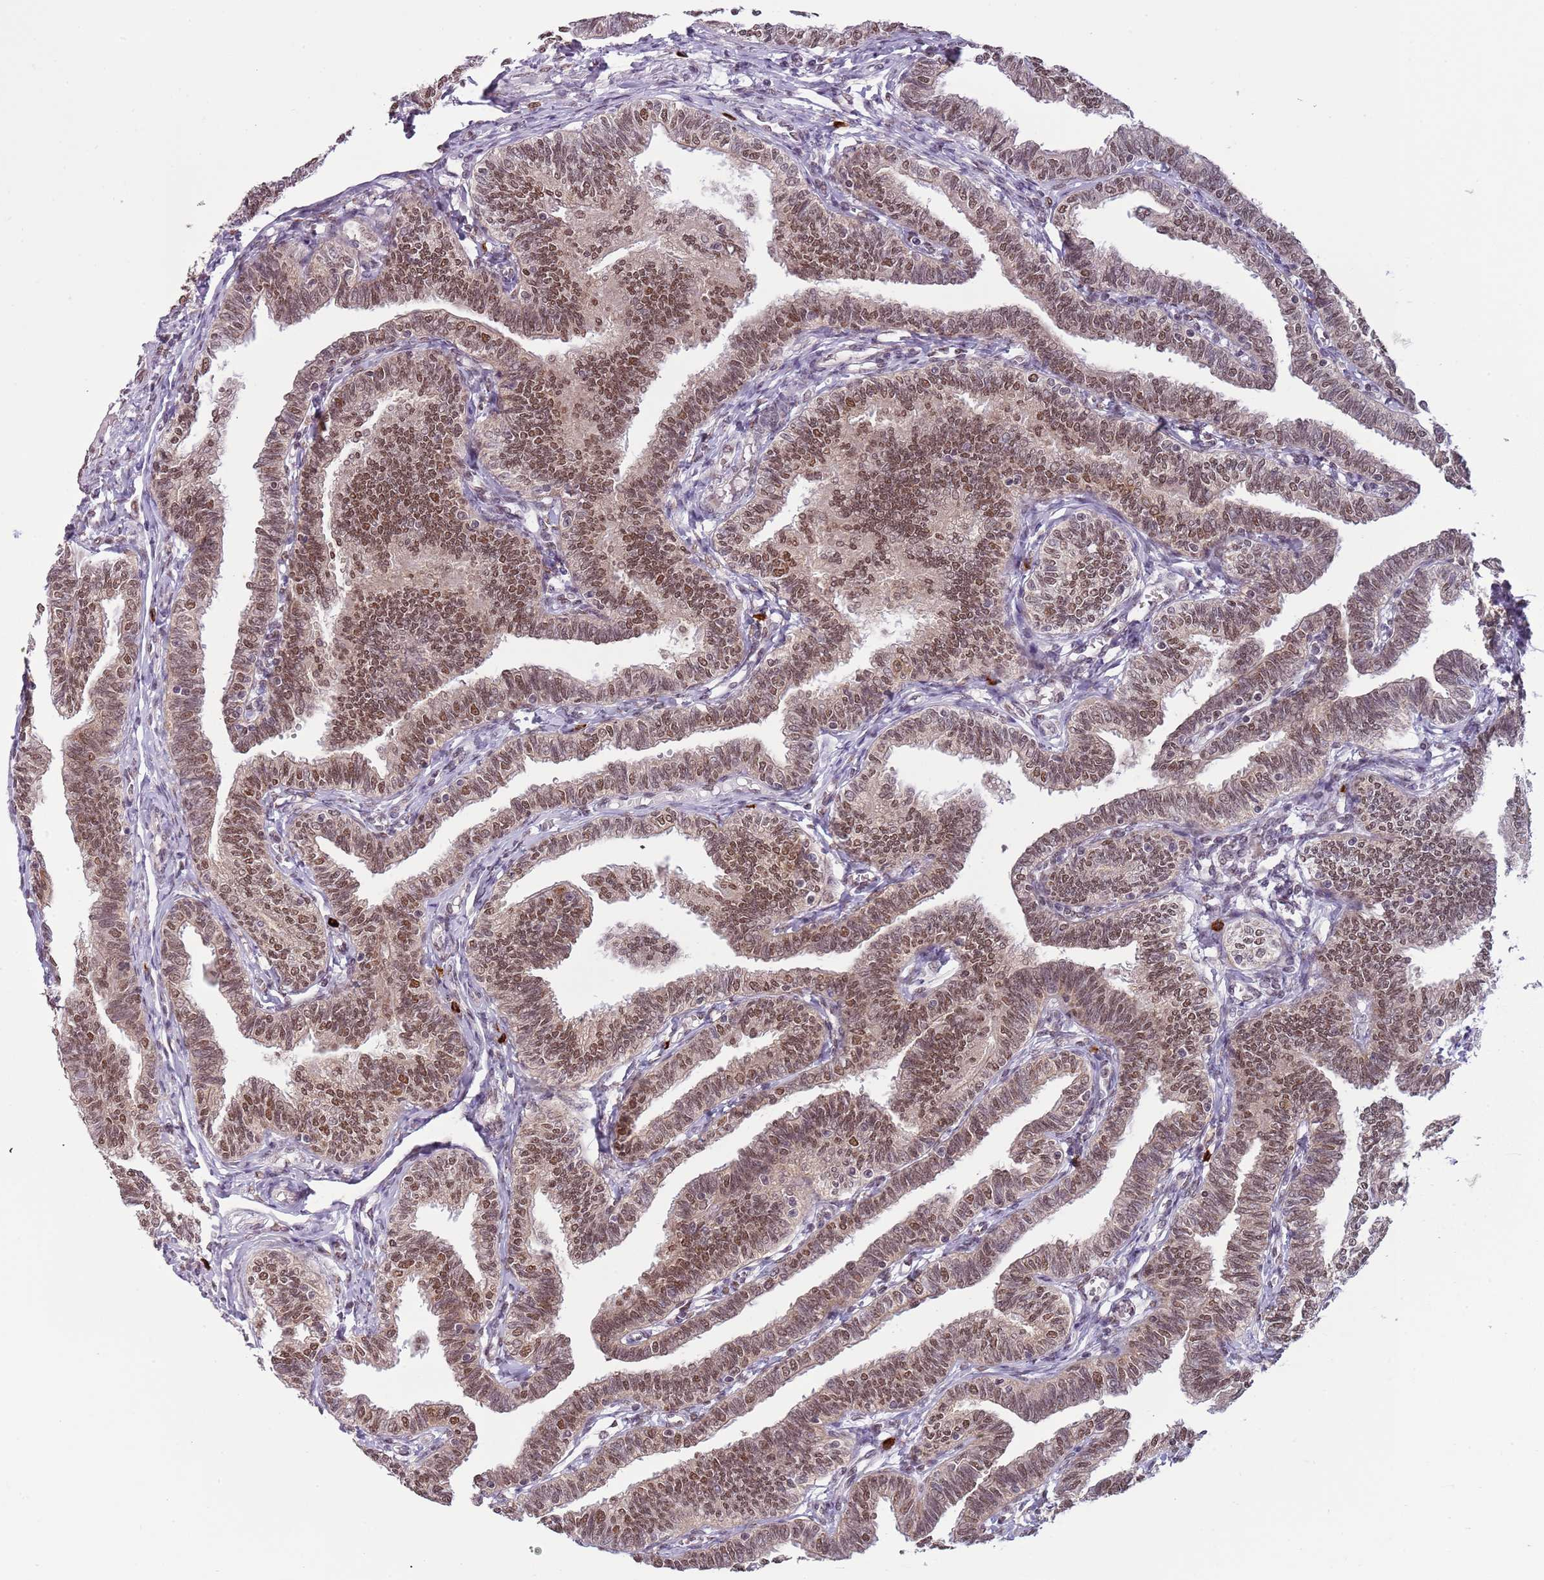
{"staining": {"intensity": "moderate", "quantity": ">75%", "location": "nuclear"}, "tissue": "fallopian tube", "cell_type": "Glandular cells", "image_type": "normal", "snomed": [{"axis": "morphology", "description": "Normal tissue, NOS"}, {"axis": "topography", "description": "Fallopian tube"}, {"axis": "topography", "description": "Ovary"}], "caption": "Glandular cells exhibit medium levels of moderate nuclear expression in approximately >75% of cells in unremarkable fallopian tube. (IHC, brightfield microscopy, high magnification).", "gene": "FAM120AOS", "patient": {"sex": "female", "age": 23}}